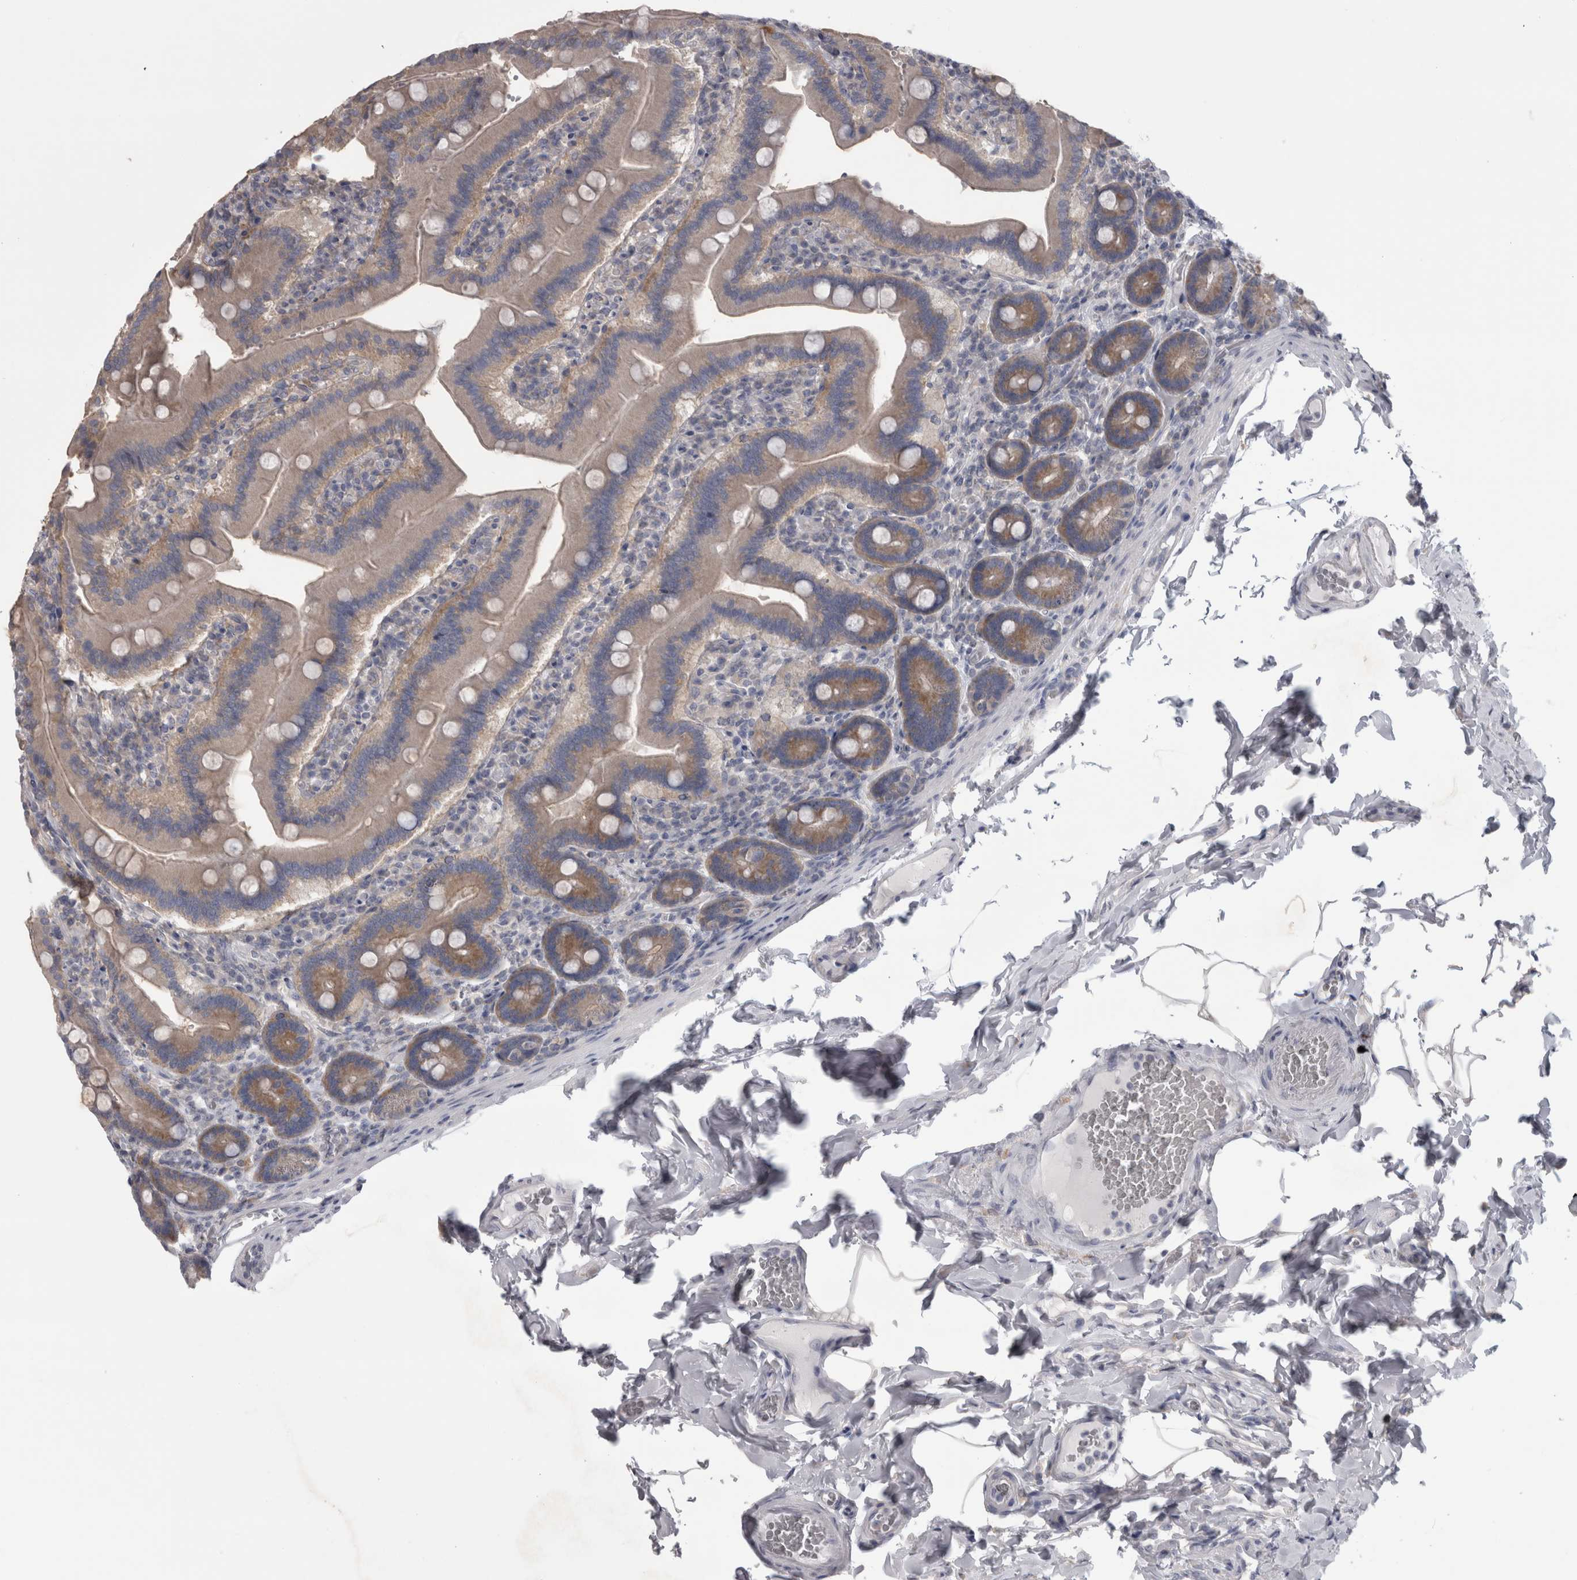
{"staining": {"intensity": "strong", "quantity": "<25%", "location": "cytoplasmic/membranous"}, "tissue": "duodenum", "cell_type": "Glandular cells", "image_type": "normal", "snomed": [{"axis": "morphology", "description": "Normal tissue, NOS"}, {"axis": "topography", "description": "Duodenum"}], "caption": "Immunohistochemical staining of benign human duodenum reveals medium levels of strong cytoplasmic/membranous expression in about <25% of glandular cells. (DAB (3,3'-diaminobenzidine) = brown stain, brightfield microscopy at high magnification).", "gene": "PRRC2C", "patient": {"sex": "female", "age": 62}}